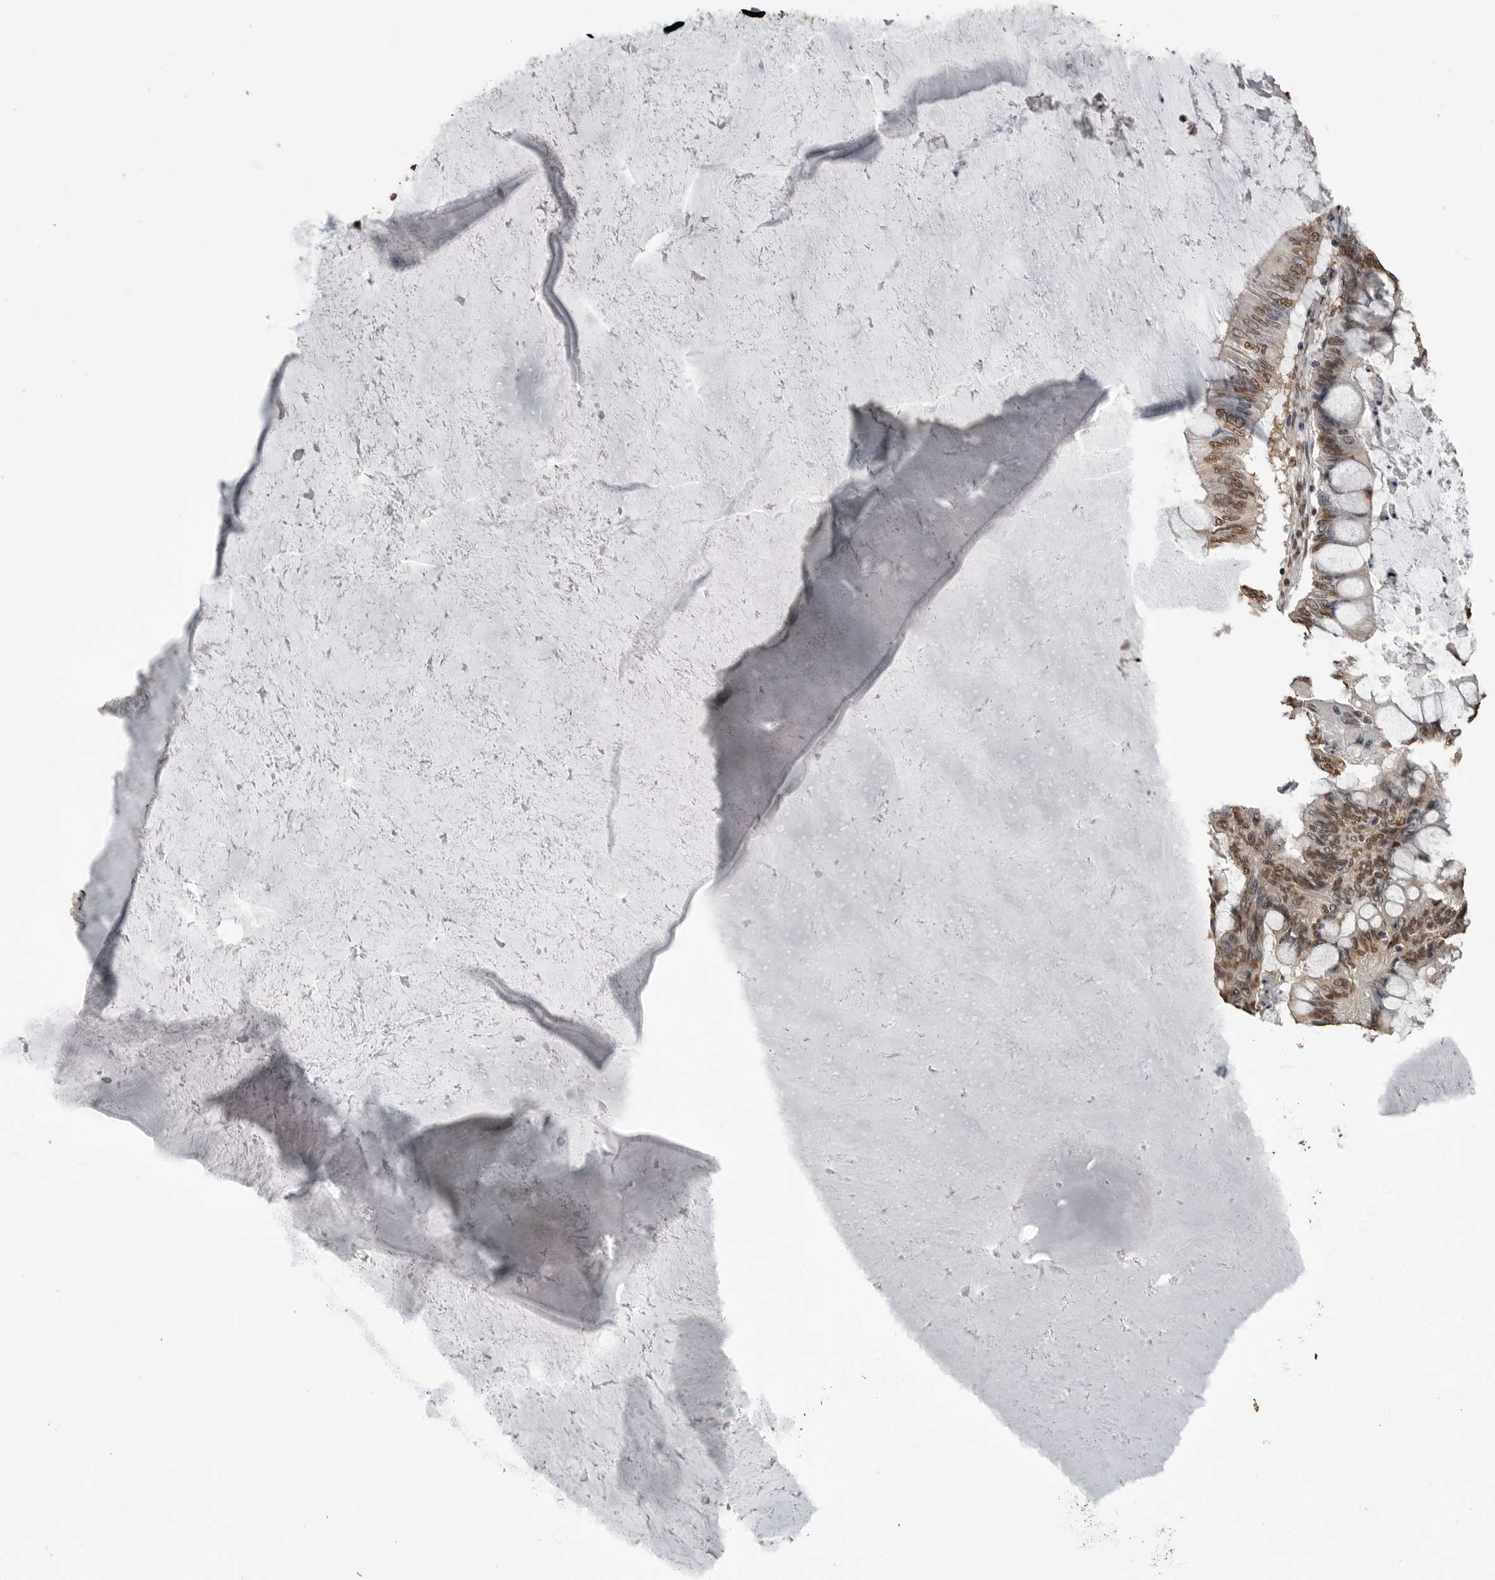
{"staining": {"intensity": "moderate", "quantity": "25%-75%", "location": "nuclear"}, "tissue": "ovarian cancer", "cell_type": "Tumor cells", "image_type": "cancer", "snomed": [{"axis": "morphology", "description": "Cystadenocarcinoma, mucinous, NOS"}, {"axis": "topography", "description": "Ovary"}], "caption": "Immunohistochemistry photomicrograph of neoplastic tissue: ovarian cancer stained using immunohistochemistry demonstrates medium levels of moderate protein expression localized specifically in the nuclear of tumor cells, appearing as a nuclear brown color.", "gene": "SMAD2", "patient": {"sex": "female", "age": 61}}